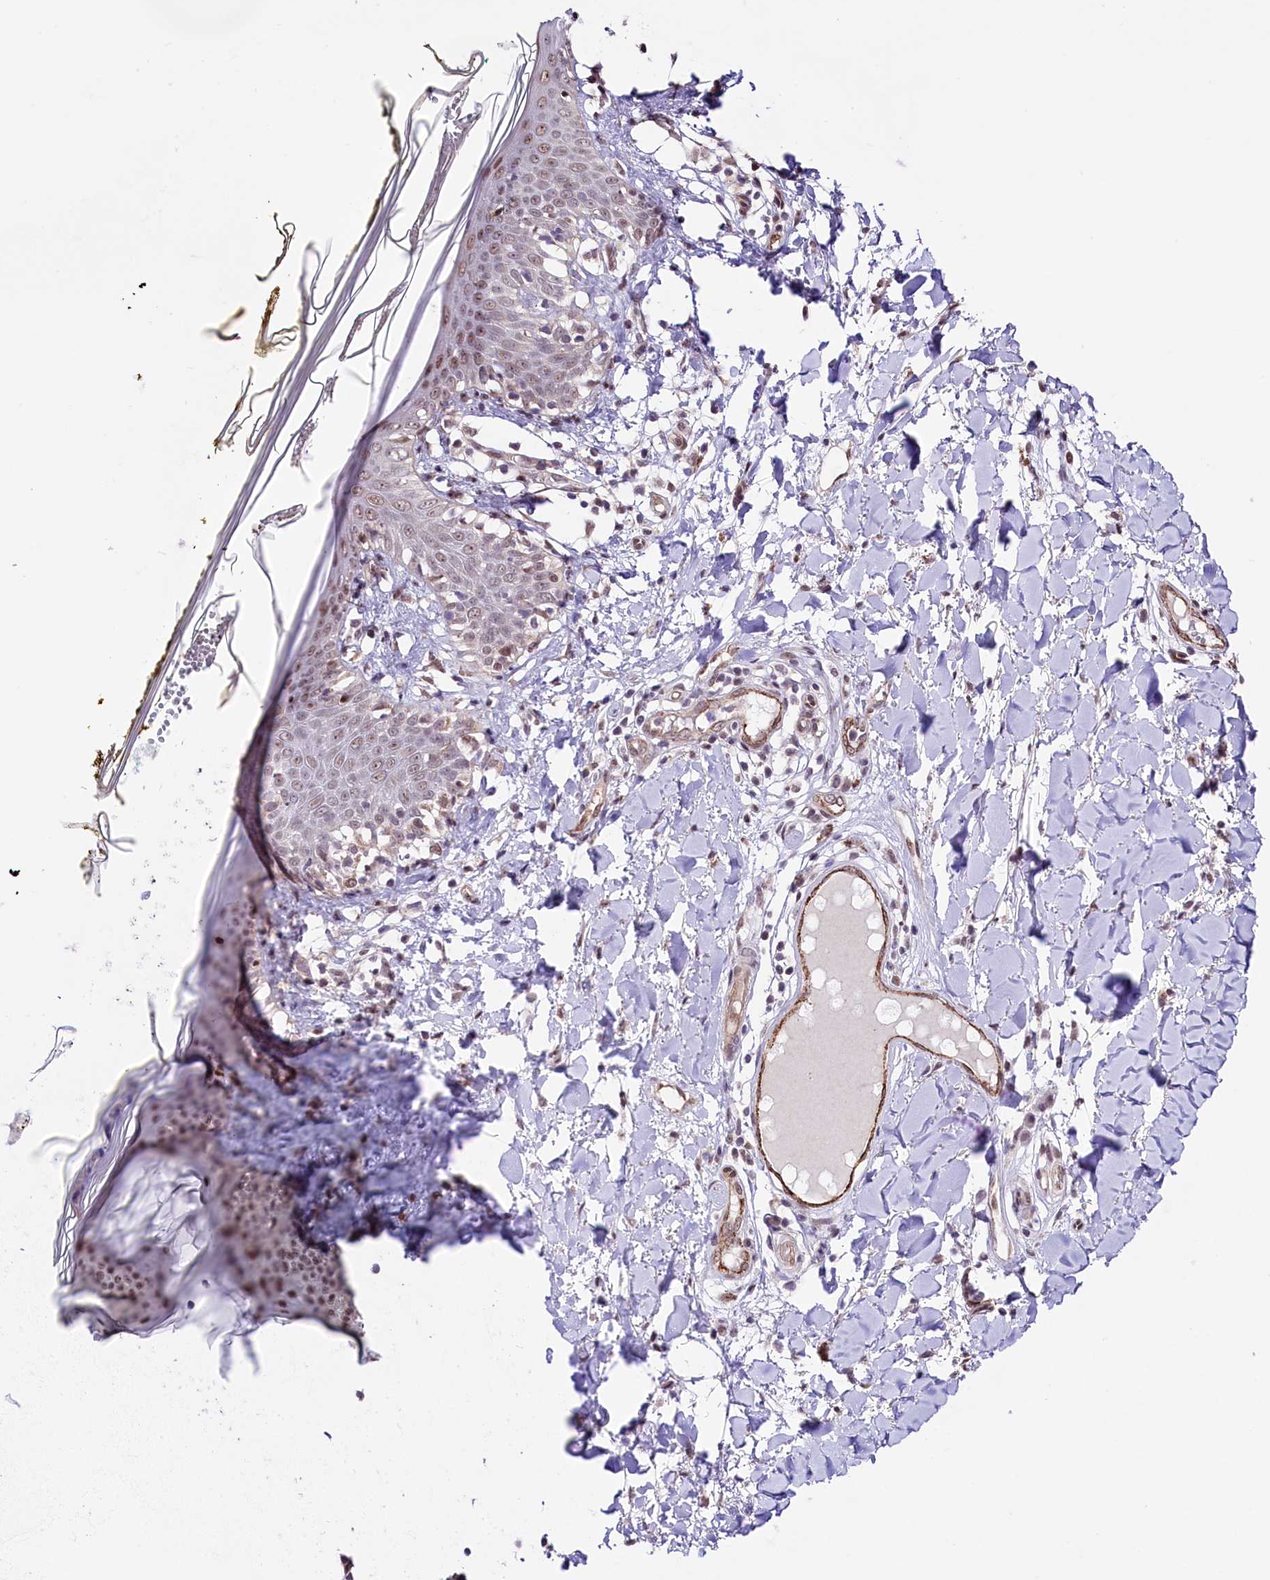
{"staining": {"intensity": "weak", "quantity": ">75%", "location": "cytoplasmic/membranous,nuclear"}, "tissue": "skin", "cell_type": "Fibroblasts", "image_type": "normal", "snomed": [{"axis": "morphology", "description": "Normal tissue, NOS"}, {"axis": "topography", "description": "Skin"}], "caption": "A micrograph of human skin stained for a protein reveals weak cytoplasmic/membranous,nuclear brown staining in fibroblasts.", "gene": "MRPL54", "patient": {"sex": "female", "age": 34}}